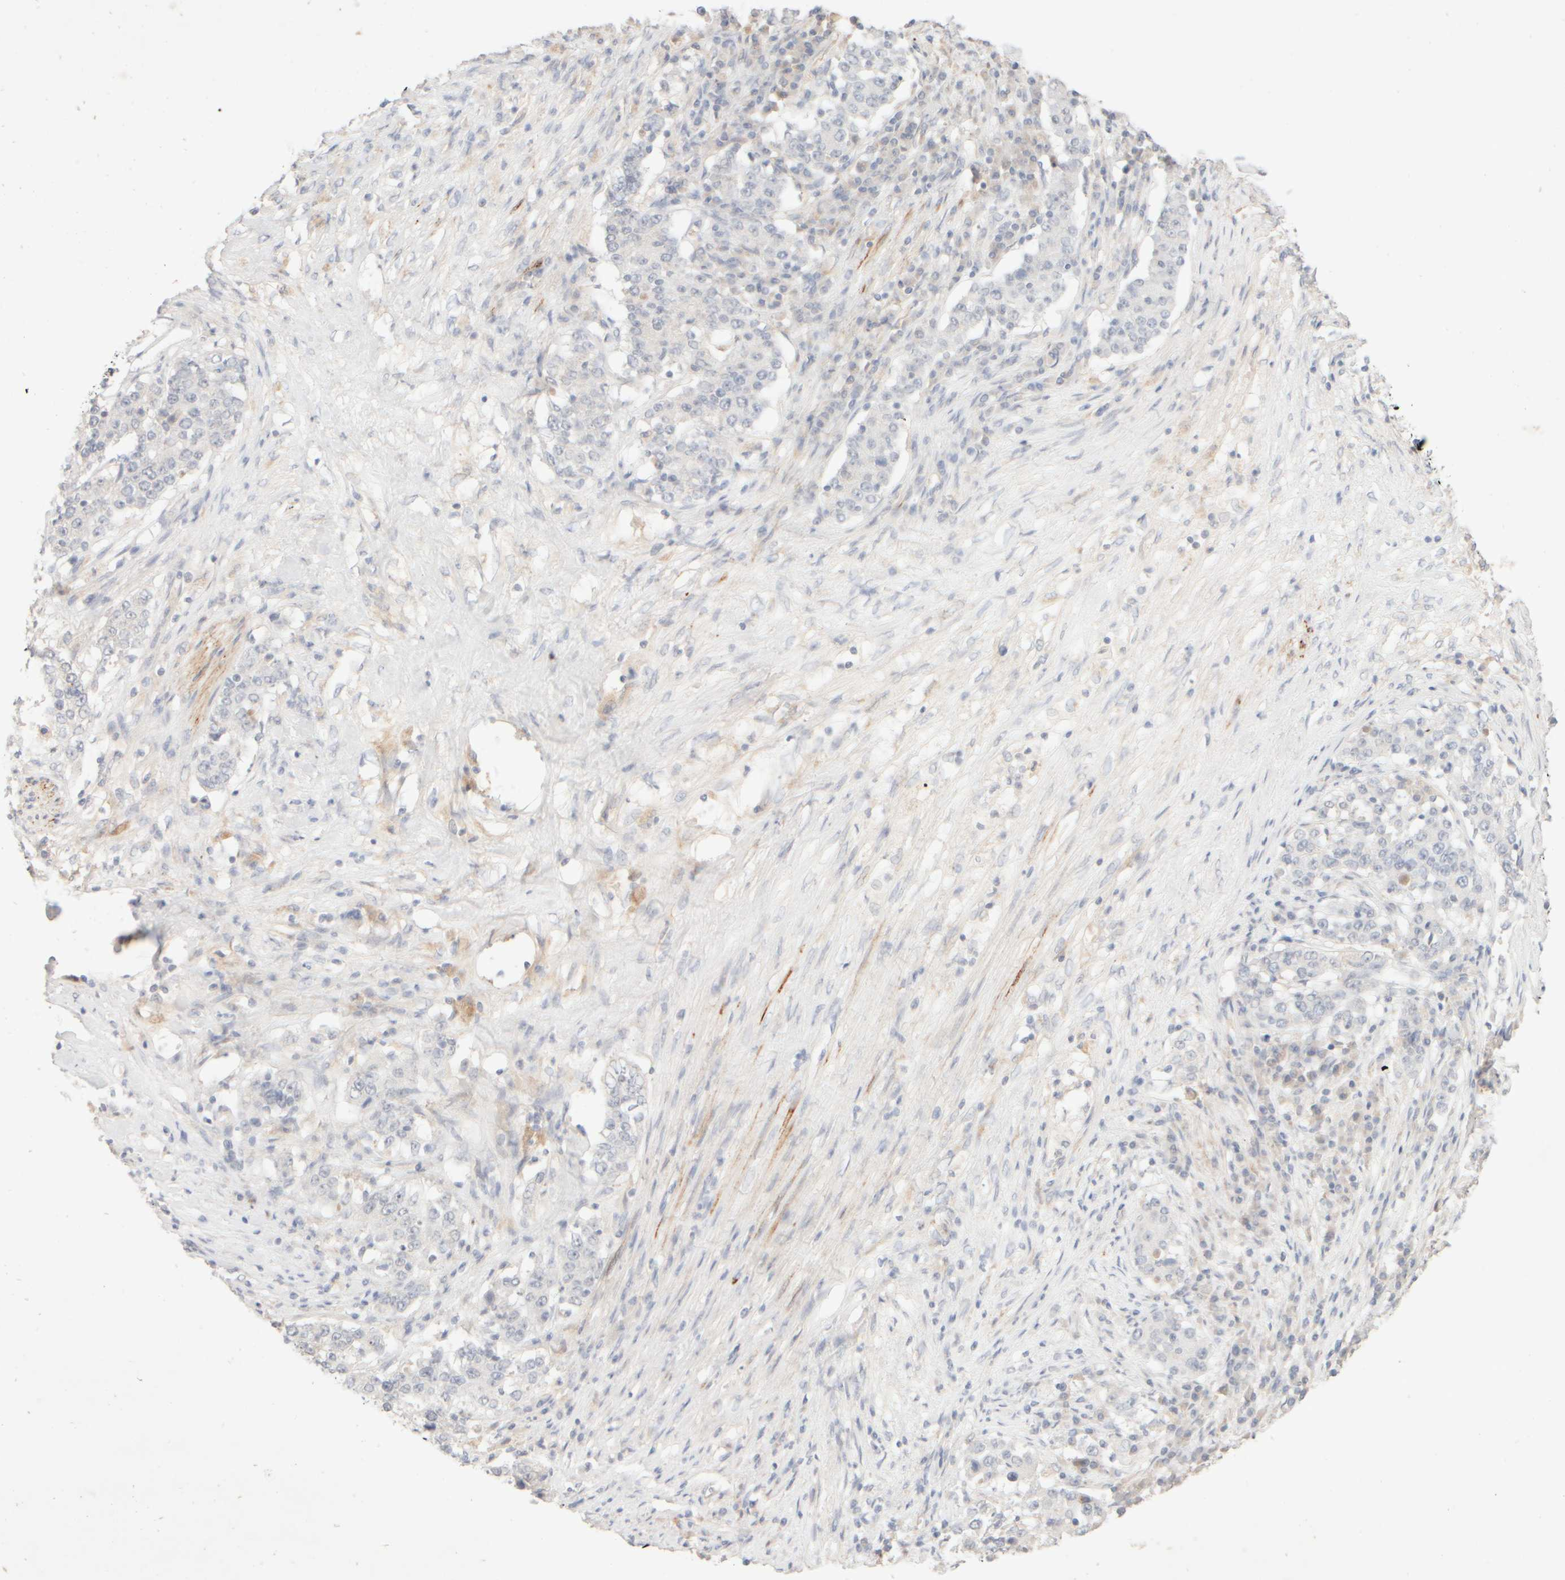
{"staining": {"intensity": "negative", "quantity": "none", "location": "none"}, "tissue": "stomach cancer", "cell_type": "Tumor cells", "image_type": "cancer", "snomed": [{"axis": "morphology", "description": "Adenocarcinoma, NOS"}, {"axis": "topography", "description": "Stomach"}], "caption": "Tumor cells are negative for brown protein staining in stomach cancer (adenocarcinoma).", "gene": "SNTB1", "patient": {"sex": "male", "age": 59}}